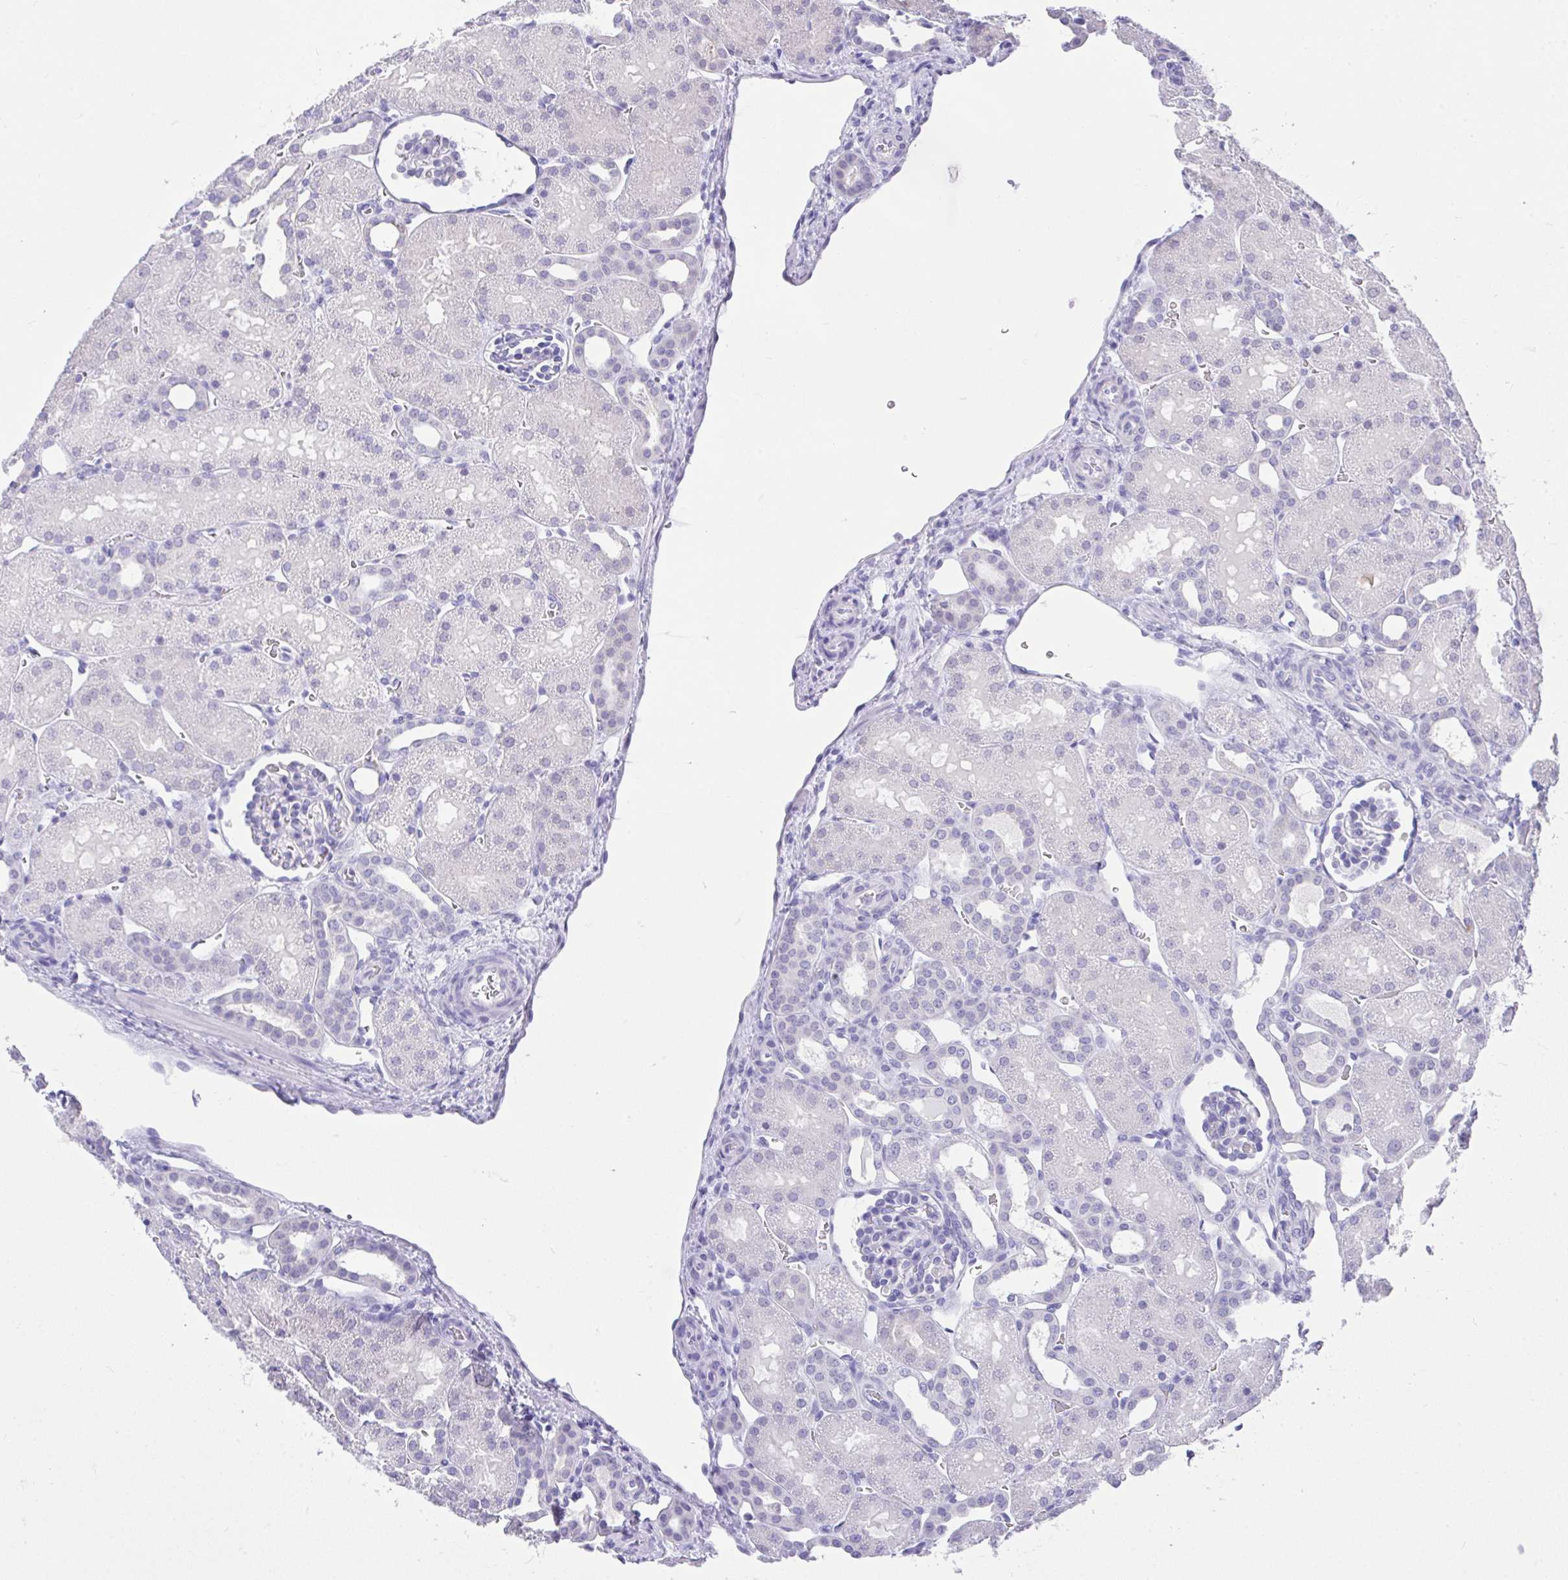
{"staining": {"intensity": "negative", "quantity": "none", "location": "none"}, "tissue": "kidney", "cell_type": "Cells in glomeruli", "image_type": "normal", "snomed": [{"axis": "morphology", "description": "Normal tissue, NOS"}, {"axis": "topography", "description": "Kidney"}], "caption": "Cells in glomeruli are negative for protein expression in normal human kidney. (DAB (3,3'-diaminobenzidine) IHC, high magnification).", "gene": "MS4A12", "patient": {"sex": "male", "age": 2}}